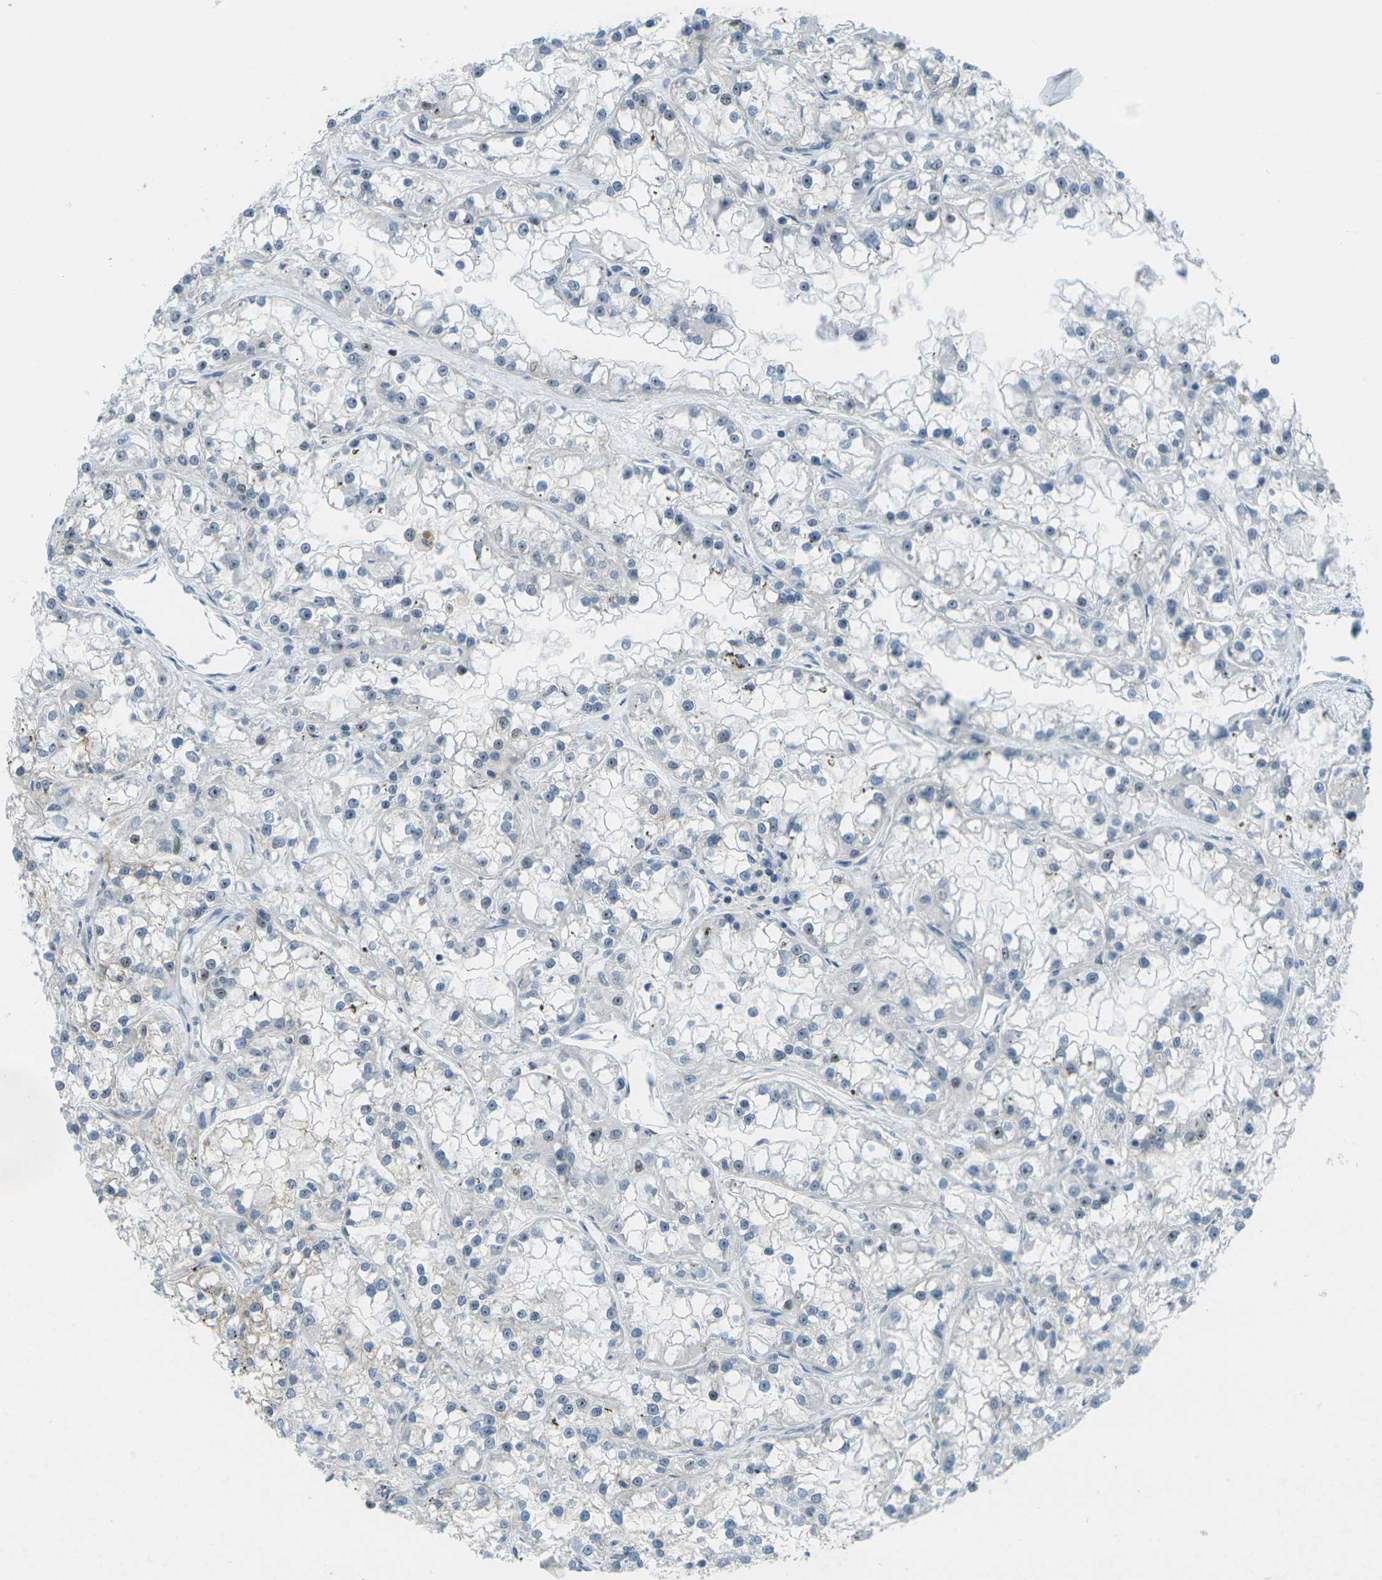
{"staining": {"intensity": "moderate", "quantity": "<25%", "location": "nuclear"}, "tissue": "renal cancer", "cell_type": "Tumor cells", "image_type": "cancer", "snomed": [{"axis": "morphology", "description": "Adenocarcinoma, NOS"}, {"axis": "topography", "description": "Kidney"}], "caption": "DAB (3,3'-diaminobenzidine) immunohistochemical staining of human renal cancer demonstrates moderate nuclear protein expression in about <25% of tumor cells.", "gene": "UBE2C", "patient": {"sex": "female", "age": 52}}